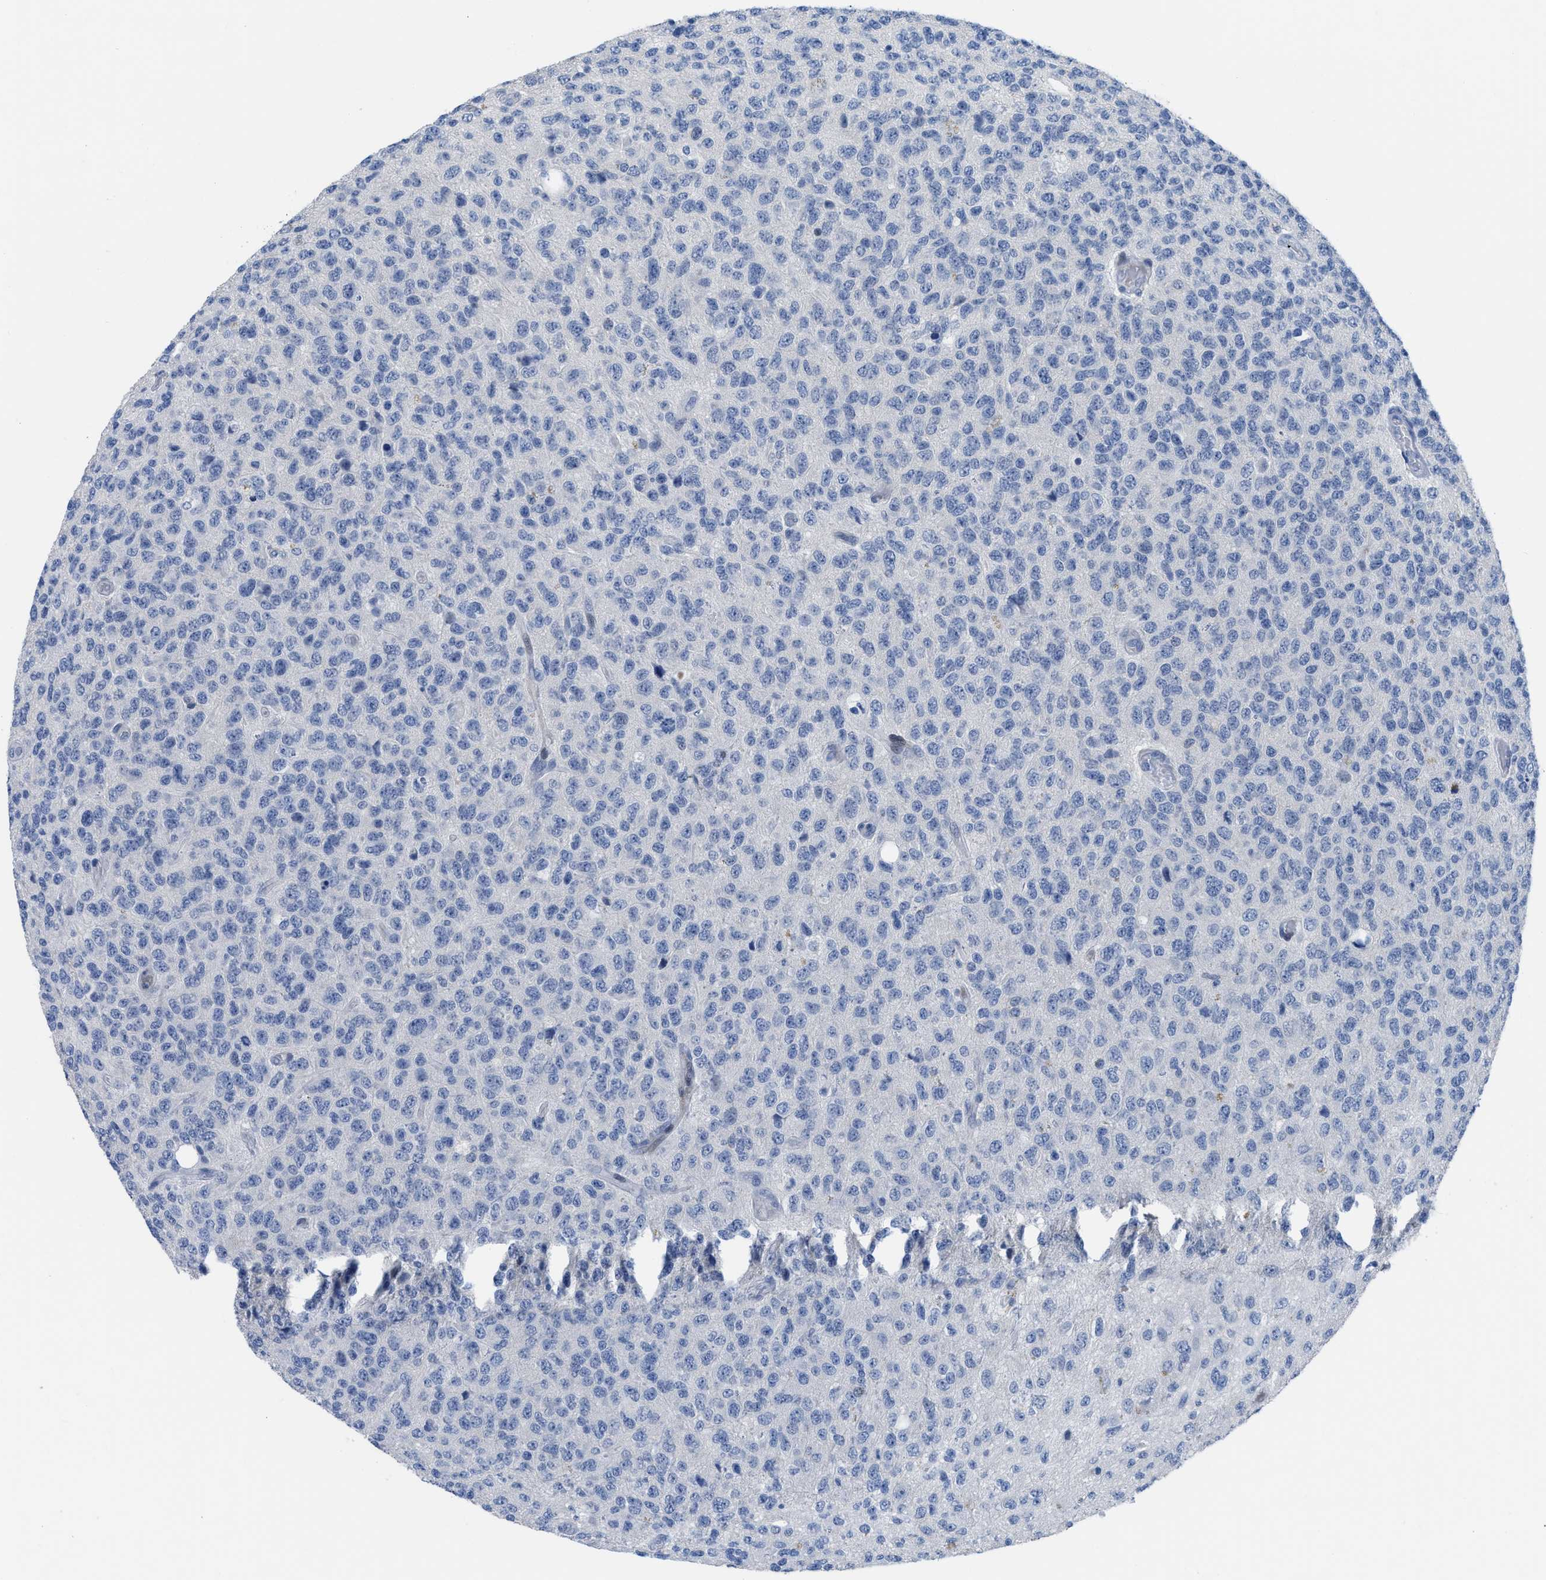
{"staining": {"intensity": "negative", "quantity": "none", "location": "none"}, "tissue": "glioma", "cell_type": "Tumor cells", "image_type": "cancer", "snomed": [{"axis": "morphology", "description": "Glioma, malignant, High grade"}, {"axis": "topography", "description": "pancreas cauda"}], "caption": "Tumor cells show no significant protein staining in glioma. Nuclei are stained in blue.", "gene": "OR9K2", "patient": {"sex": "male", "age": 60}}